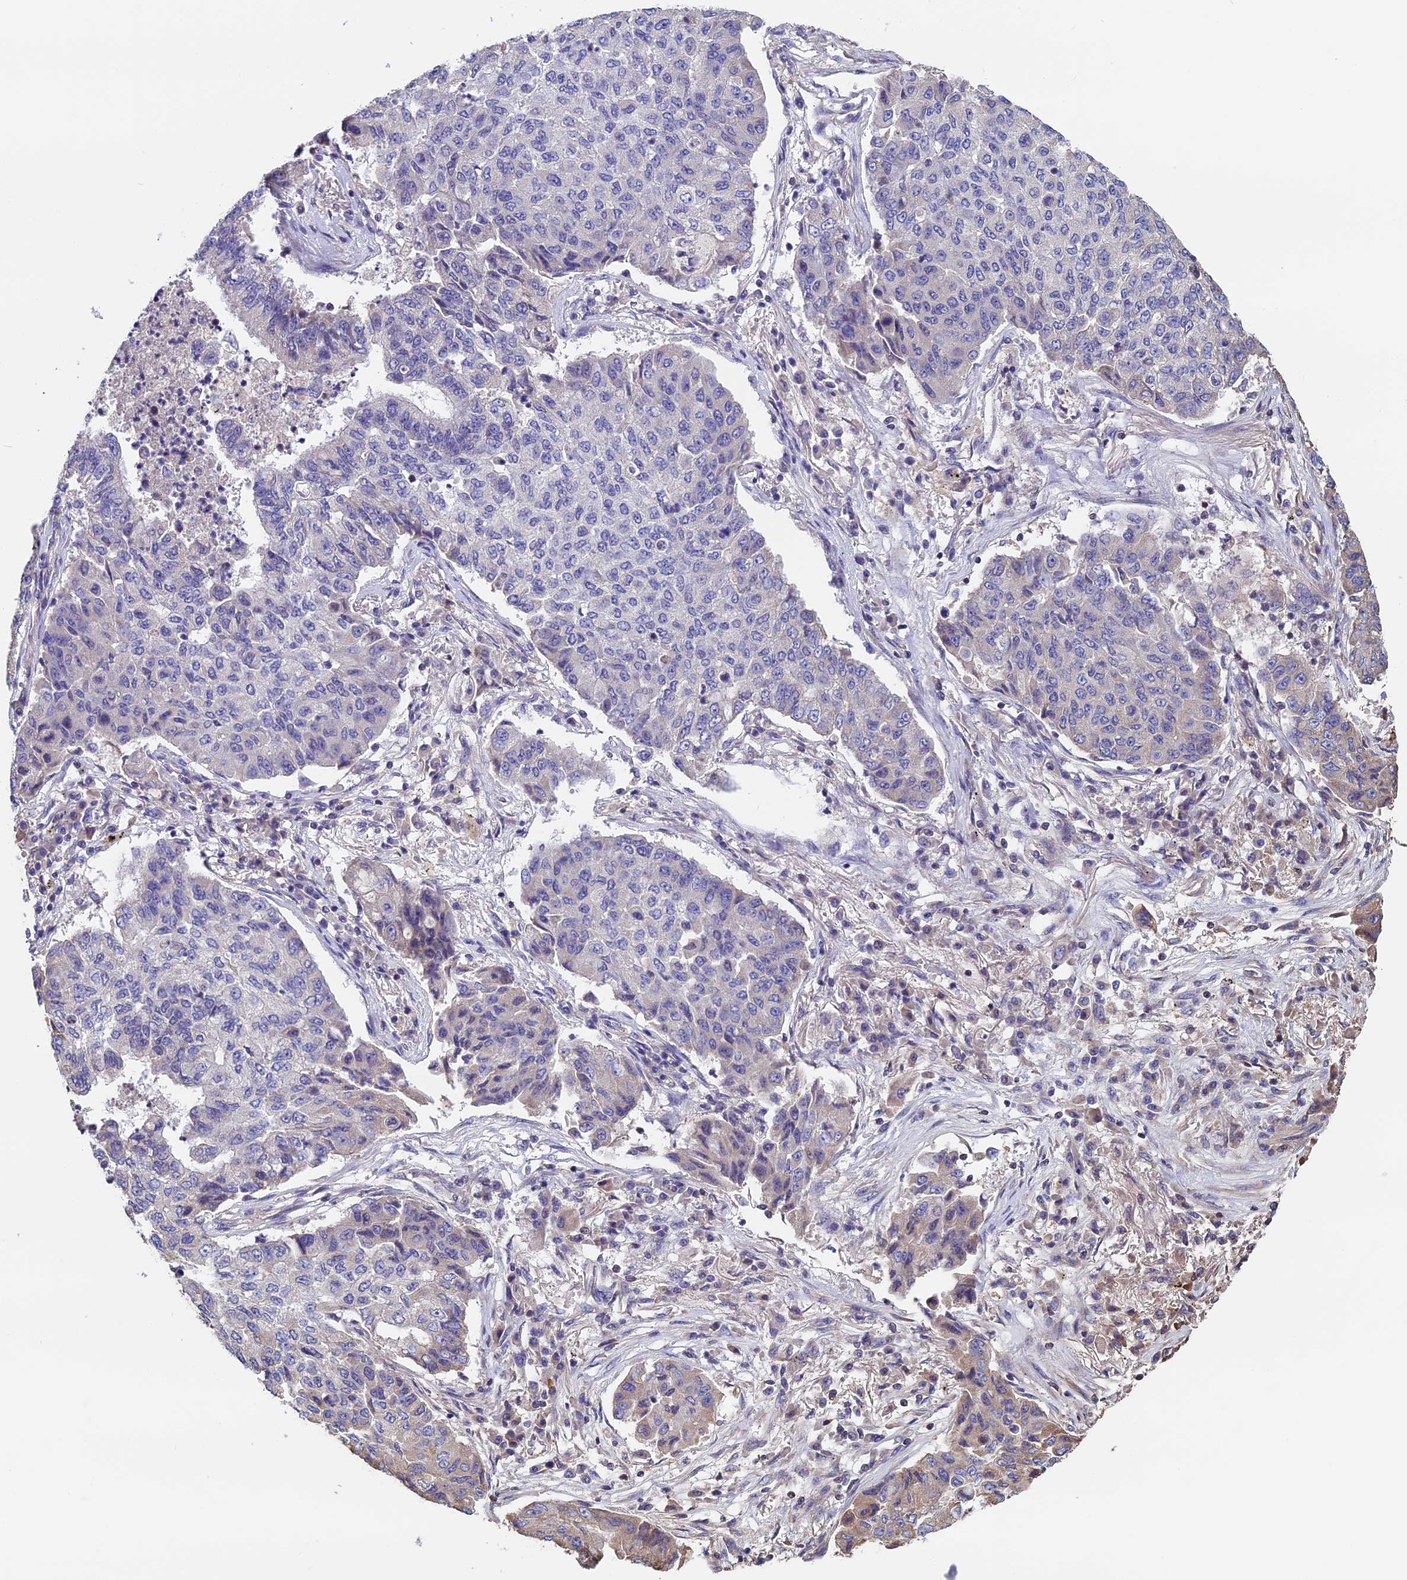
{"staining": {"intensity": "weak", "quantity": "<25%", "location": "cytoplasmic/membranous"}, "tissue": "lung cancer", "cell_type": "Tumor cells", "image_type": "cancer", "snomed": [{"axis": "morphology", "description": "Squamous cell carcinoma, NOS"}, {"axis": "topography", "description": "Lung"}], "caption": "This is an IHC photomicrograph of human lung squamous cell carcinoma. There is no positivity in tumor cells.", "gene": "CCDC153", "patient": {"sex": "male", "age": 74}}